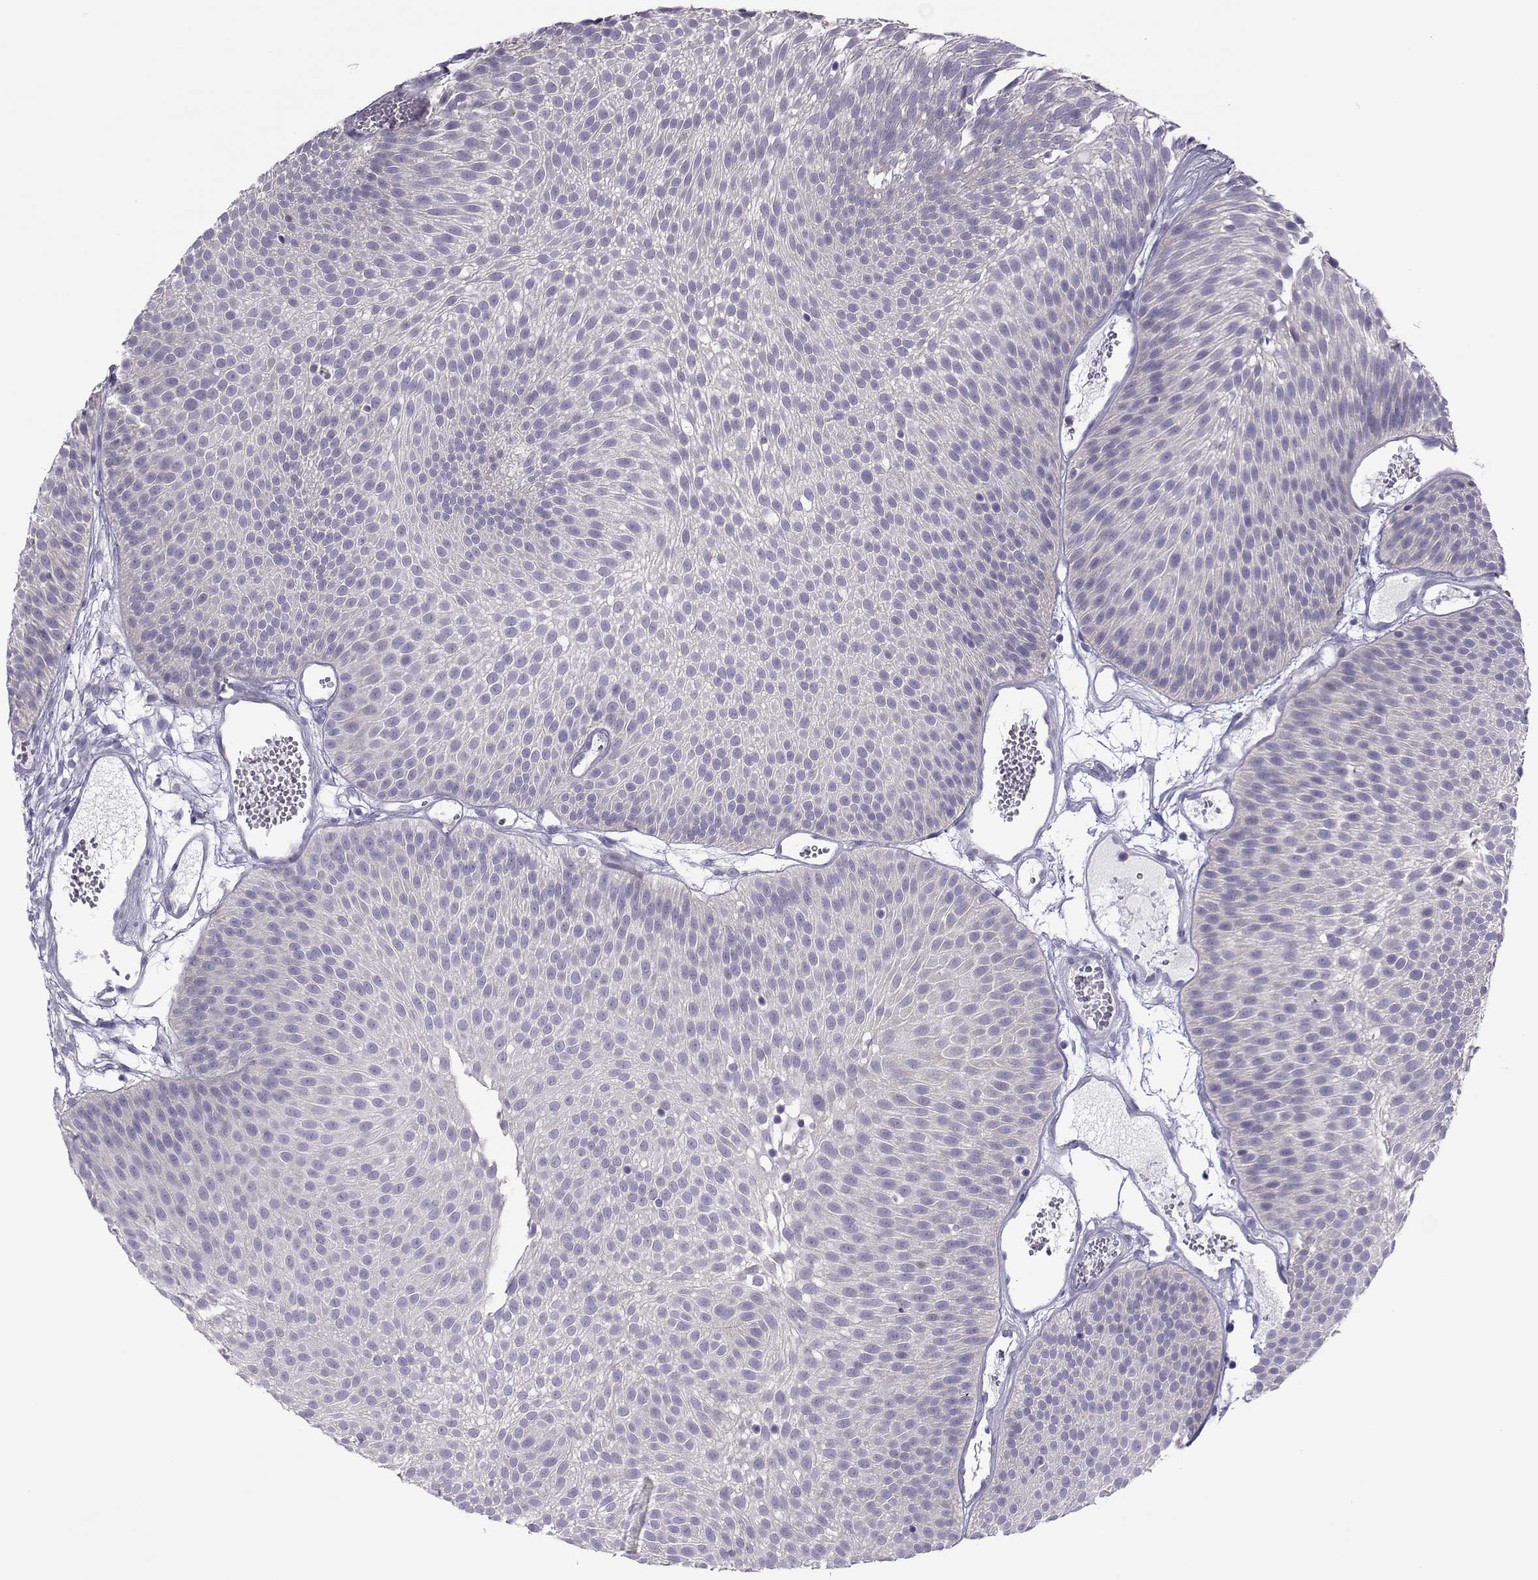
{"staining": {"intensity": "negative", "quantity": "none", "location": "none"}, "tissue": "urothelial cancer", "cell_type": "Tumor cells", "image_type": "cancer", "snomed": [{"axis": "morphology", "description": "Urothelial carcinoma, Low grade"}, {"axis": "topography", "description": "Urinary bladder"}], "caption": "Immunohistochemistry photomicrograph of neoplastic tissue: human low-grade urothelial carcinoma stained with DAB exhibits no significant protein positivity in tumor cells.", "gene": "TRPM7", "patient": {"sex": "male", "age": 52}}